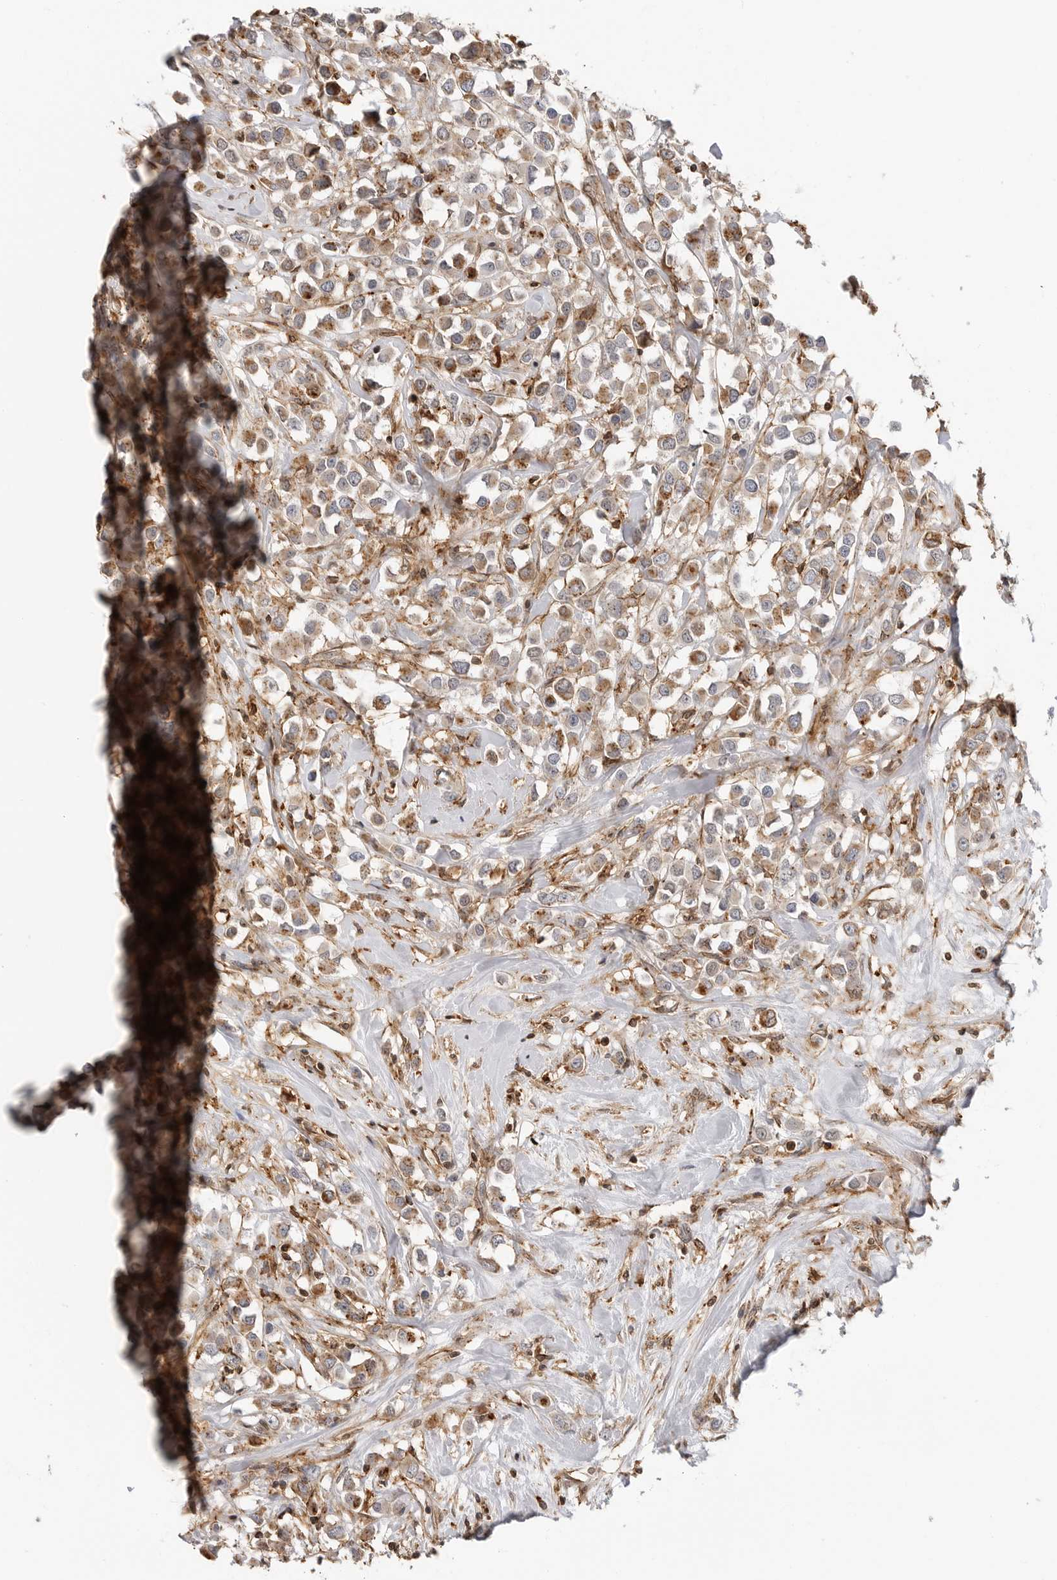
{"staining": {"intensity": "moderate", "quantity": ">75%", "location": "cytoplasmic/membranous"}, "tissue": "breast cancer", "cell_type": "Tumor cells", "image_type": "cancer", "snomed": [{"axis": "morphology", "description": "Duct carcinoma"}, {"axis": "topography", "description": "Breast"}], "caption": "Brown immunohistochemical staining in human infiltrating ductal carcinoma (breast) exhibits moderate cytoplasmic/membranous positivity in about >75% of tumor cells. (DAB (3,3'-diaminobenzidine) = brown stain, brightfield microscopy at high magnification).", "gene": "ANXA11", "patient": {"sex": "female", "age": 61}}